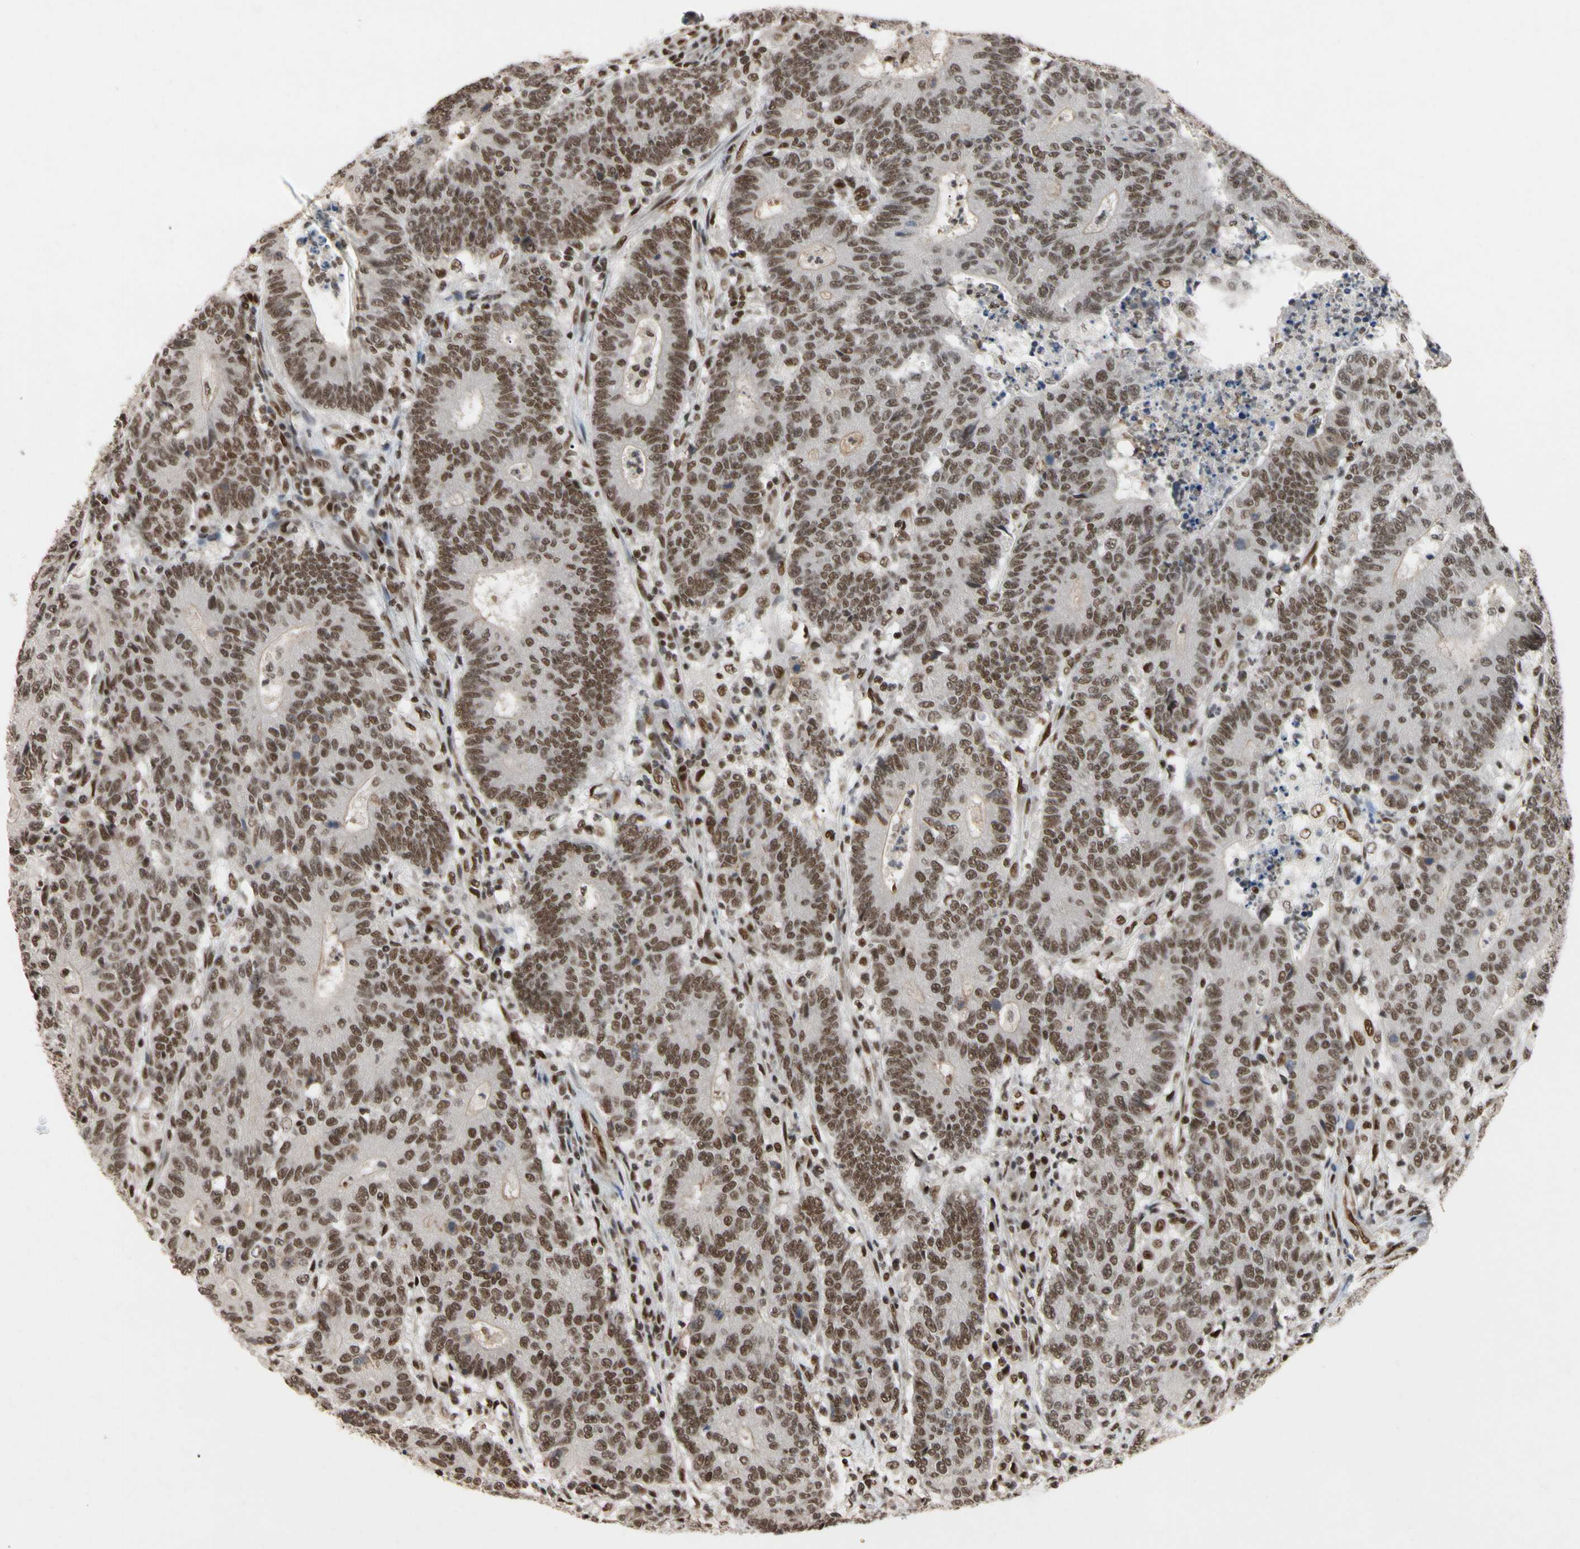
{"staining": {"intensity": "moderate", "quantity": ">75%", "location": "nuclear"}, "tissue": "colorectal cancer", "cell_type": "Tumor cells", "image_type": "cancer", "snomed": [{"axis": "morphology", "description": "Normal tissue, NOS"}, {"axis": "morphology", "description": "Adenocarcinoma, NOS"}, {"axis": "topography", "description": "Colon"}], "caption": "Moderate nuclear expression is appreciated in approximately >75% of tumor cells in colorectal cancer (adenocarcinoma).", "gene": "FAM98B", "patient": {"sex": "female", "age": 75}}